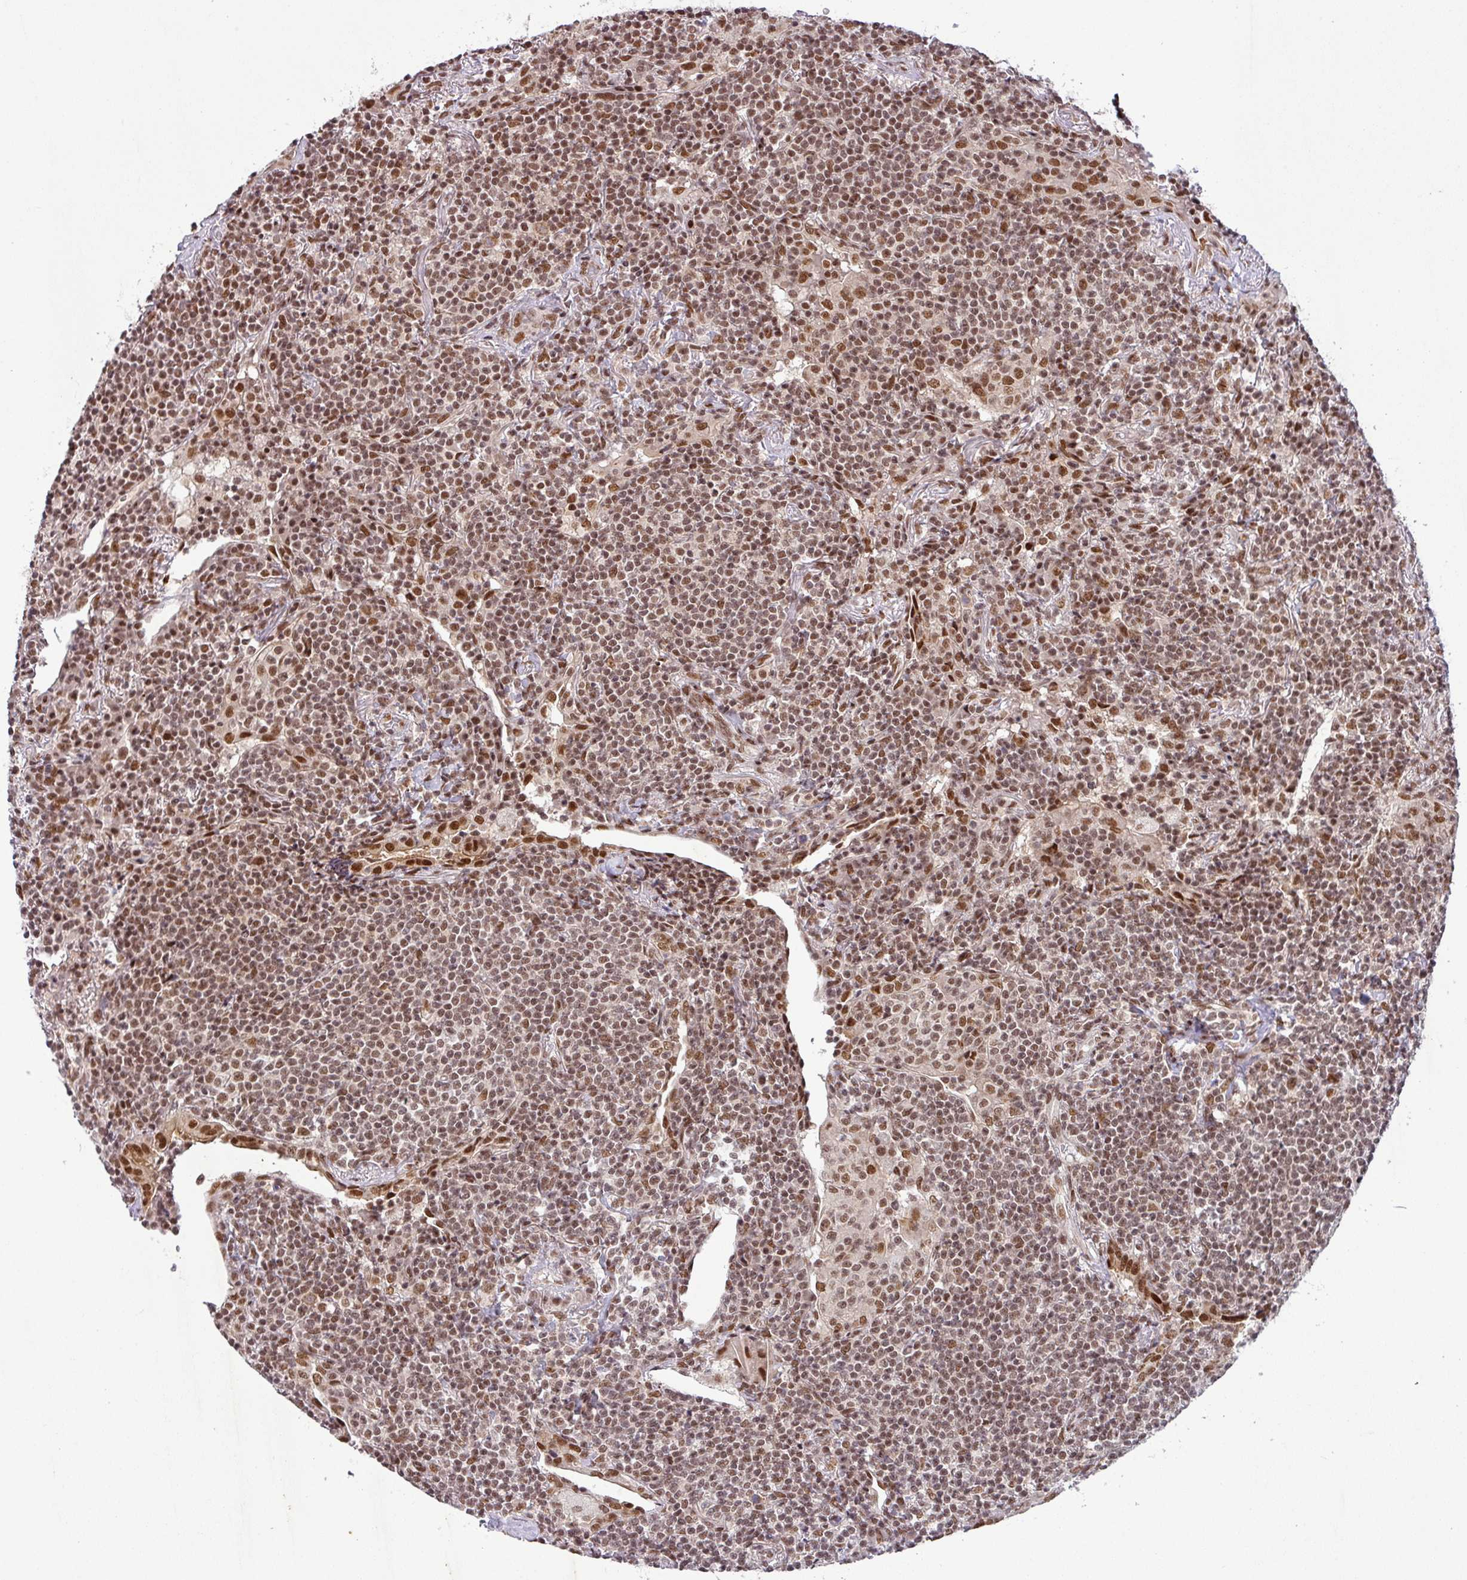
{"staining": {"intensity": "moderate", "quantity": ">75%", "location": "nuclear"}, "tissue": "lymphoma", "cell_type": "Tumor cells", "image_type": "cancer", "snomed": [{"axis": "morphology", "description": "Malignant lymphoma, non-Hodgkin's type, Low grade"}, {"axis": "topography", "description": "Lung"}], "caption": "Immunohistochemical staining of human lymphoma displays medium levels of moderate nuclear protein staining in approximately >75% of tumor cells. (DAB (3,3'-diaminobenzidine) IHC, brown staining for protein, blue staining for nuclei).", "gene": "SRSF2", "patient": {"sex": "female", "age": 71}}